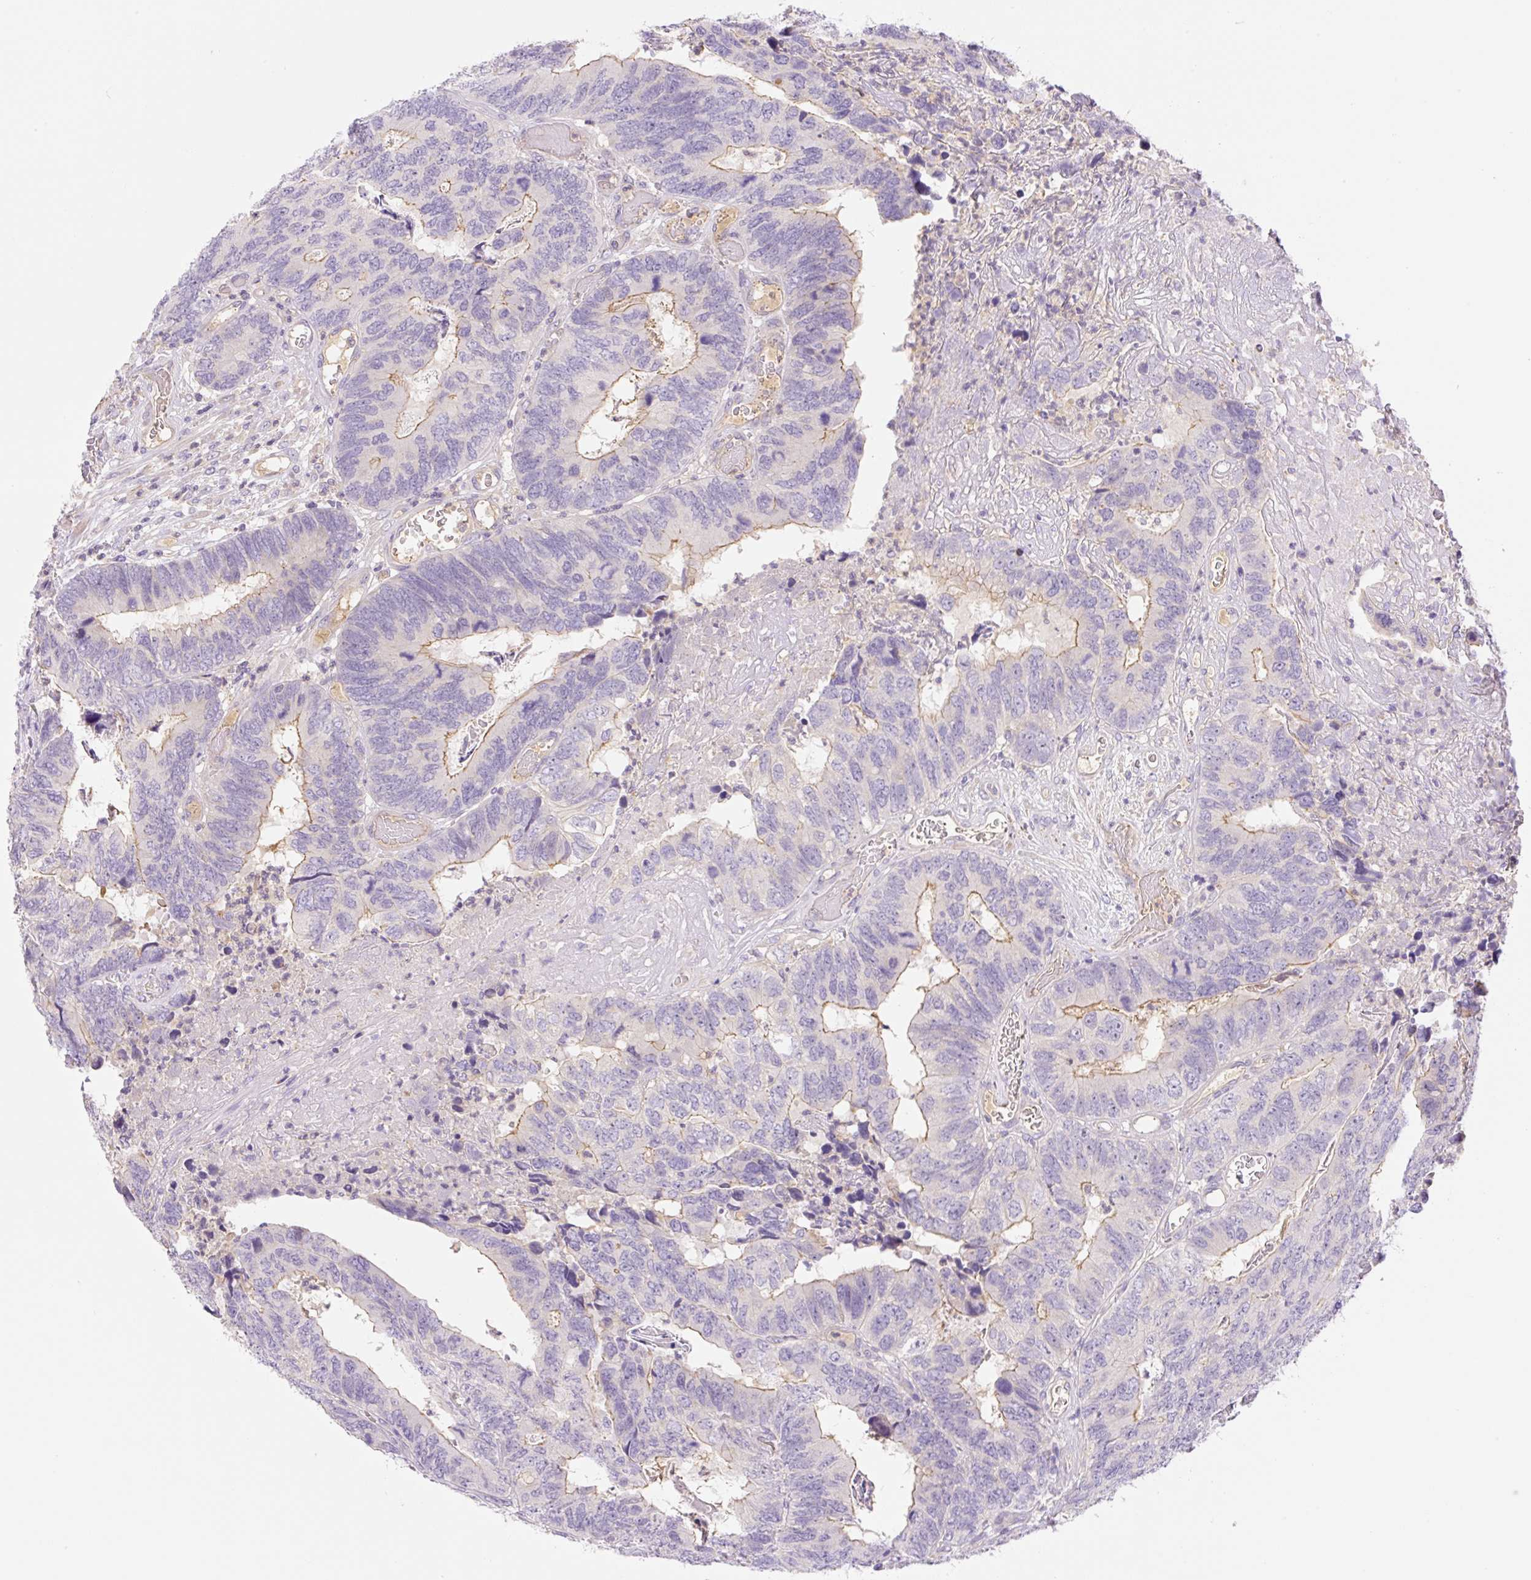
{"staining": {"intensity": "weak", "quantity": "<25%", "location": "cytoplasmic/membranous"}, "tissue": "colorectal cancer", "cell_type": "Tumor cells", "image_type": "cancer", "snomed": [{"axis": "morphology", "description": "Adenocarcinoma, NOS"}, {"axis": "topography", "description": "Colon"}], "caption": "Colorectal cancer (adenocarcinoma) stained for a protein using immunohistochemistry reveals no positivity tumor cells.", "gene": "DENND5A", "patient": {"sex": "female", "age": 67}}